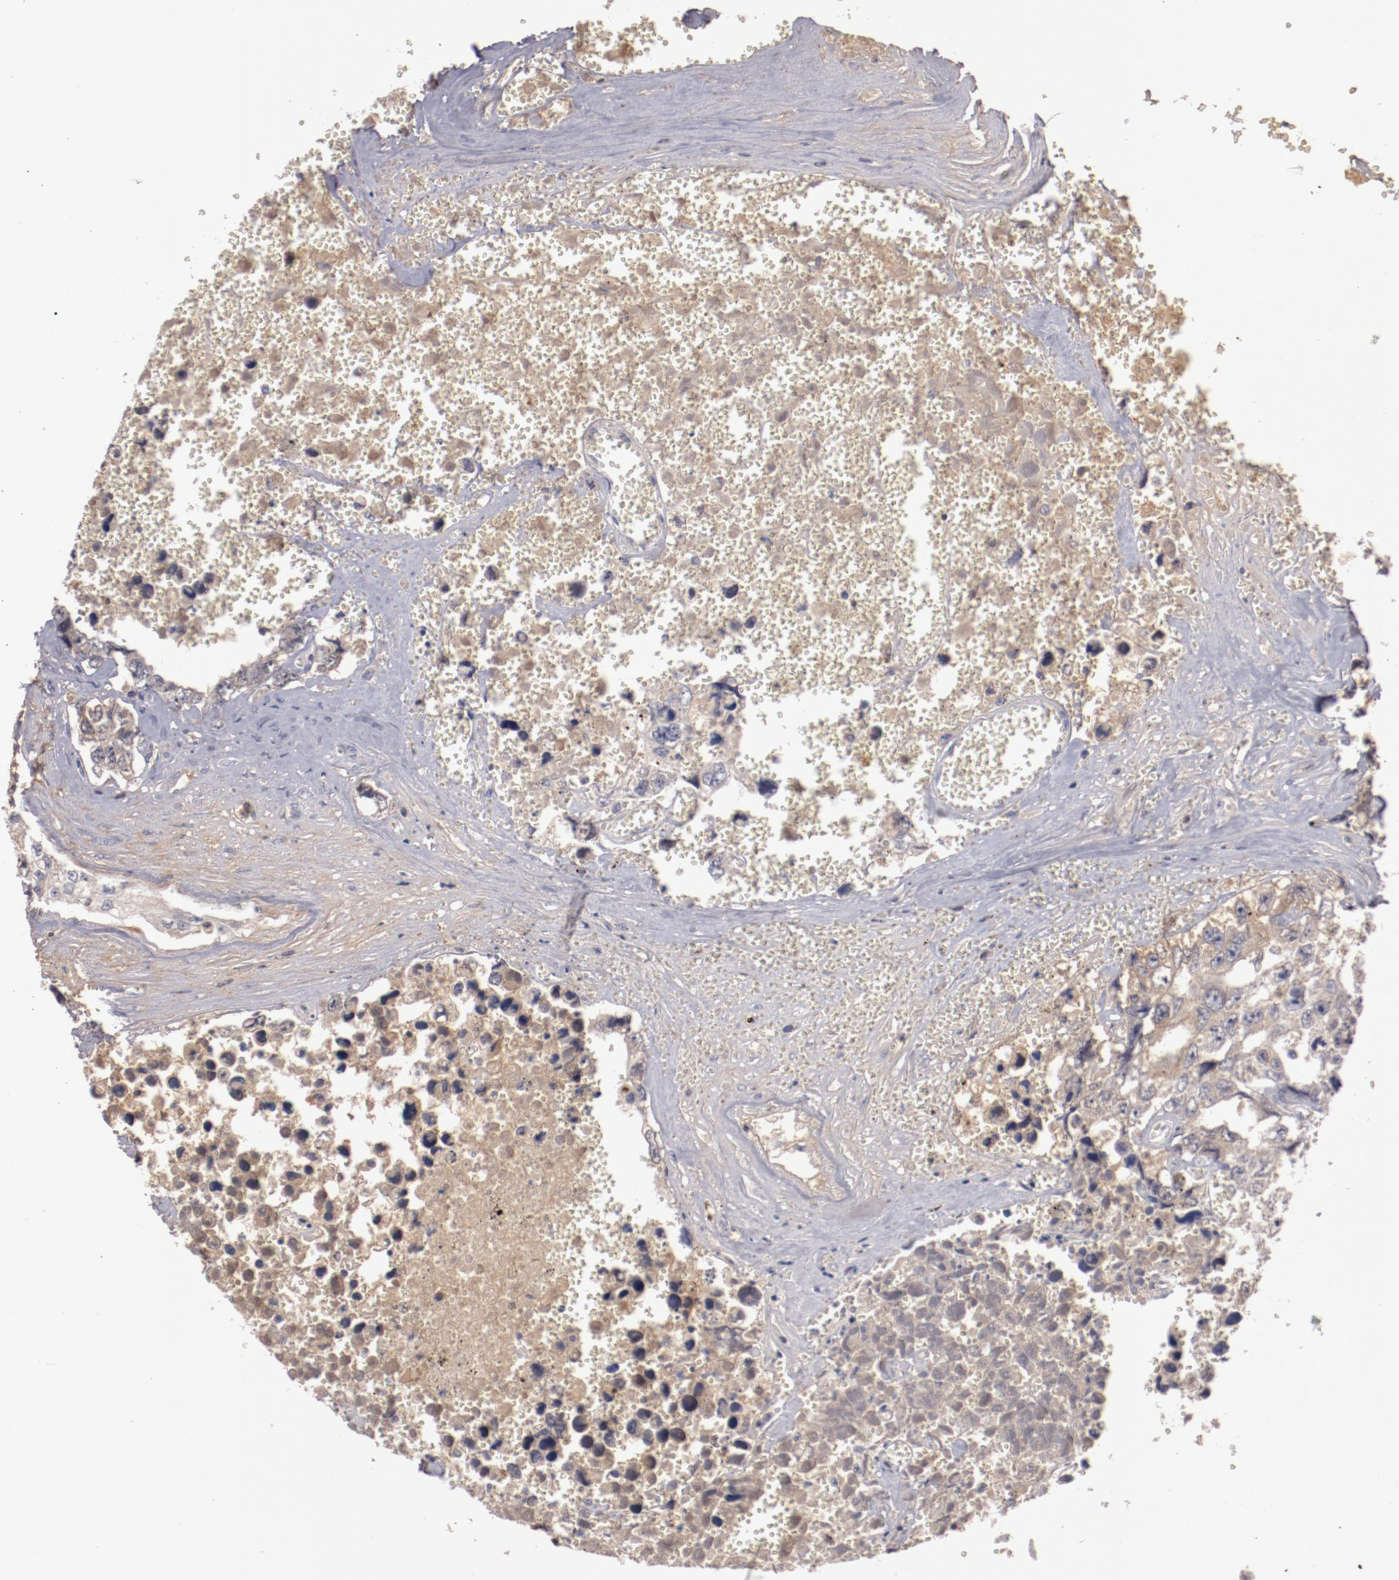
{"staining": {"intensity": "negative", "quantity": "none", "location": "none"}, "tissue": "testis cancer", "cell_type": "Tumor cells", "image_type": "cancer", "snomed": [{"axis": "morphology", "description": "Carcinoma, Embryonal, NOS"}, {"axis": "topography", "description": "Testis"}], "caption": "DAB (3,3'-diaminobenzidine) immunohistochemical staining of human testis embryonal carcinoma reveals no significant expression in tumor cells. (Brightfield microscopy of DAB (3,3'-diaminobenzidine) immunohistochemistry at high magnification).", "gene": "MBL2", "patient": {"sex": "male", "age": 31}}